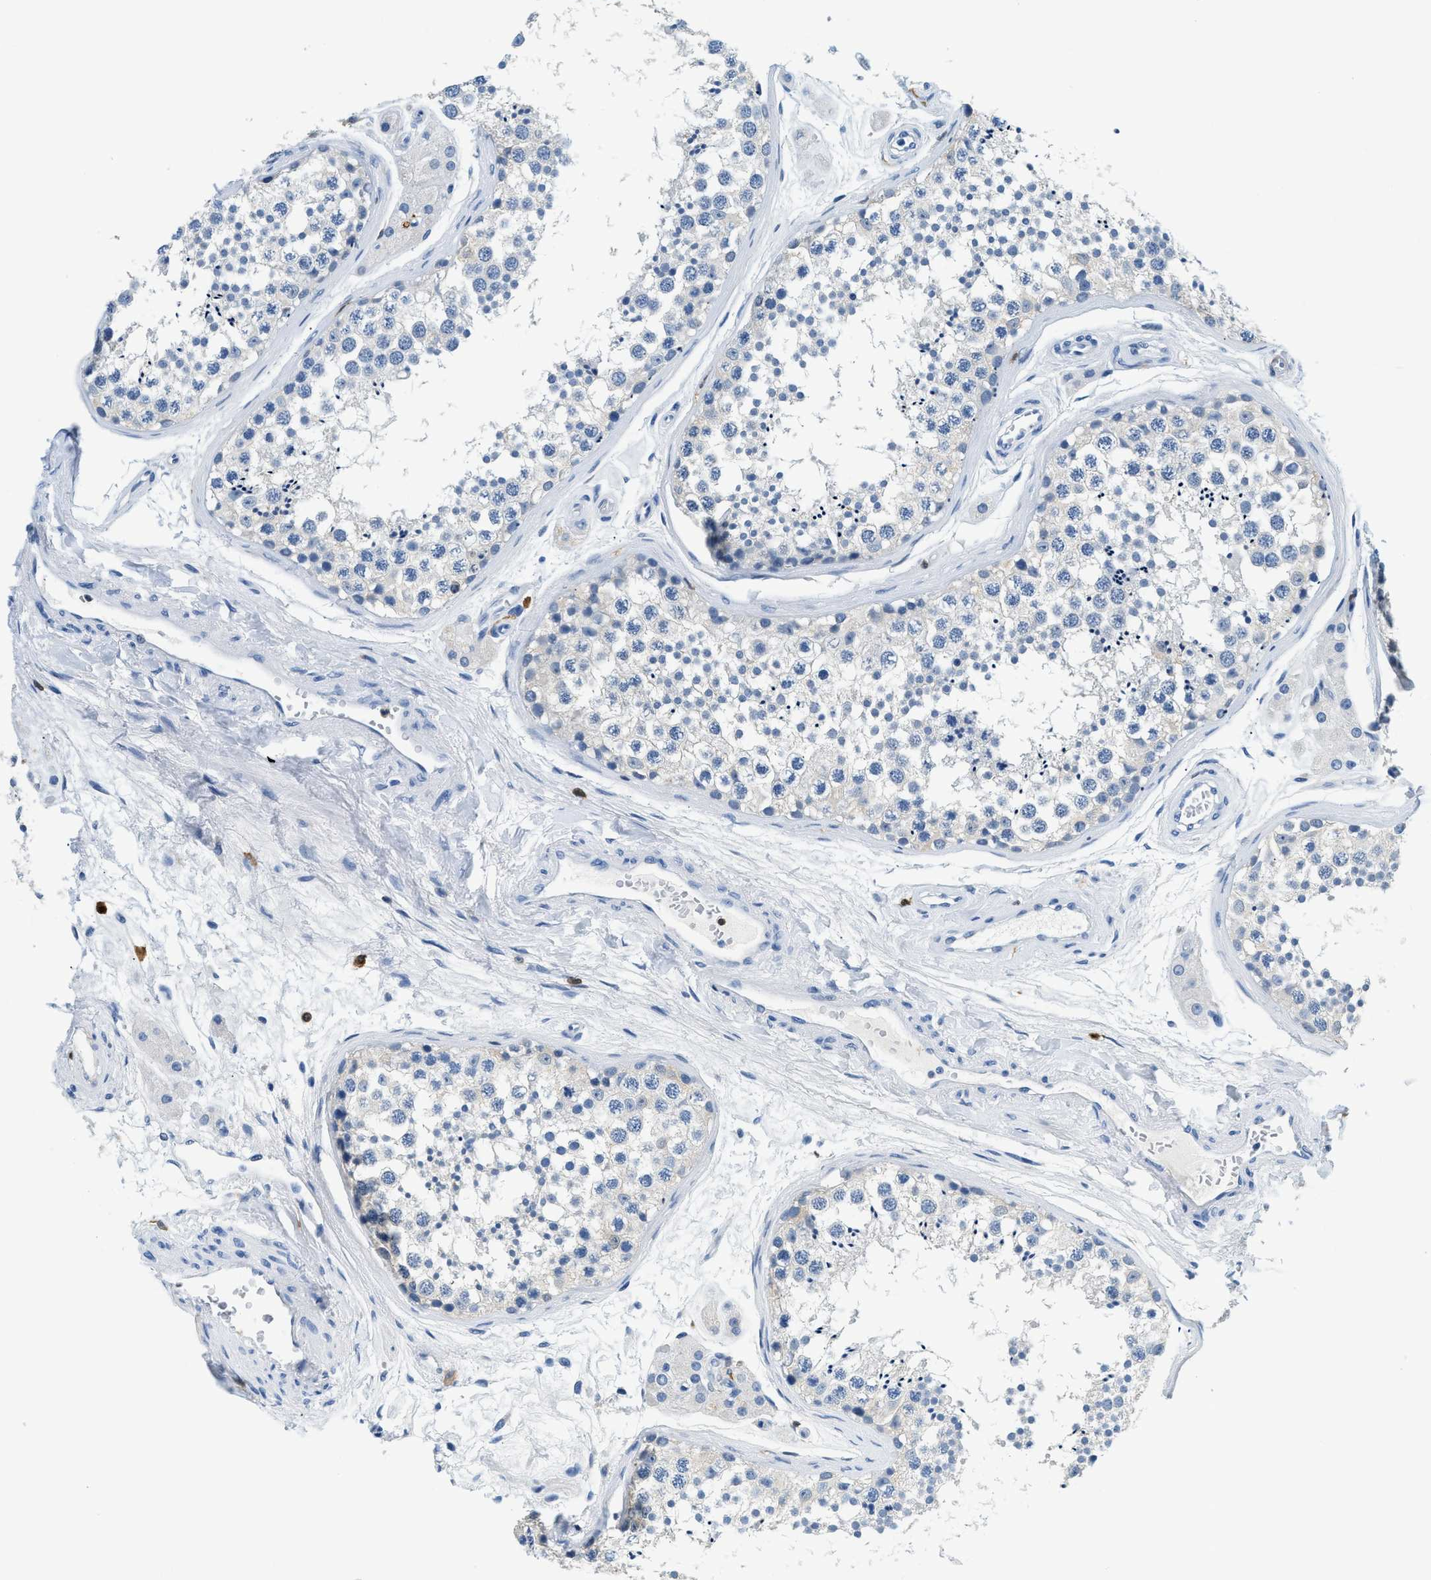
{"staining": {"intensity": "negative", "quantity": "none", "location": "none"}, "tissue": "testis", "cell_type": "Cells in seminiferous ducts", "image_type": "normal", "snomed": [{"axis": "morphology", "description": "Normal tissue, NOS"}, {"axis": "topography", "description": "Testis"}], "caption": "Image shows no significant protein positivity in cells in seminiferous ducts of normal testis.", "gene": "CAPG", "patient": {"sex": "male", "age": 56}}